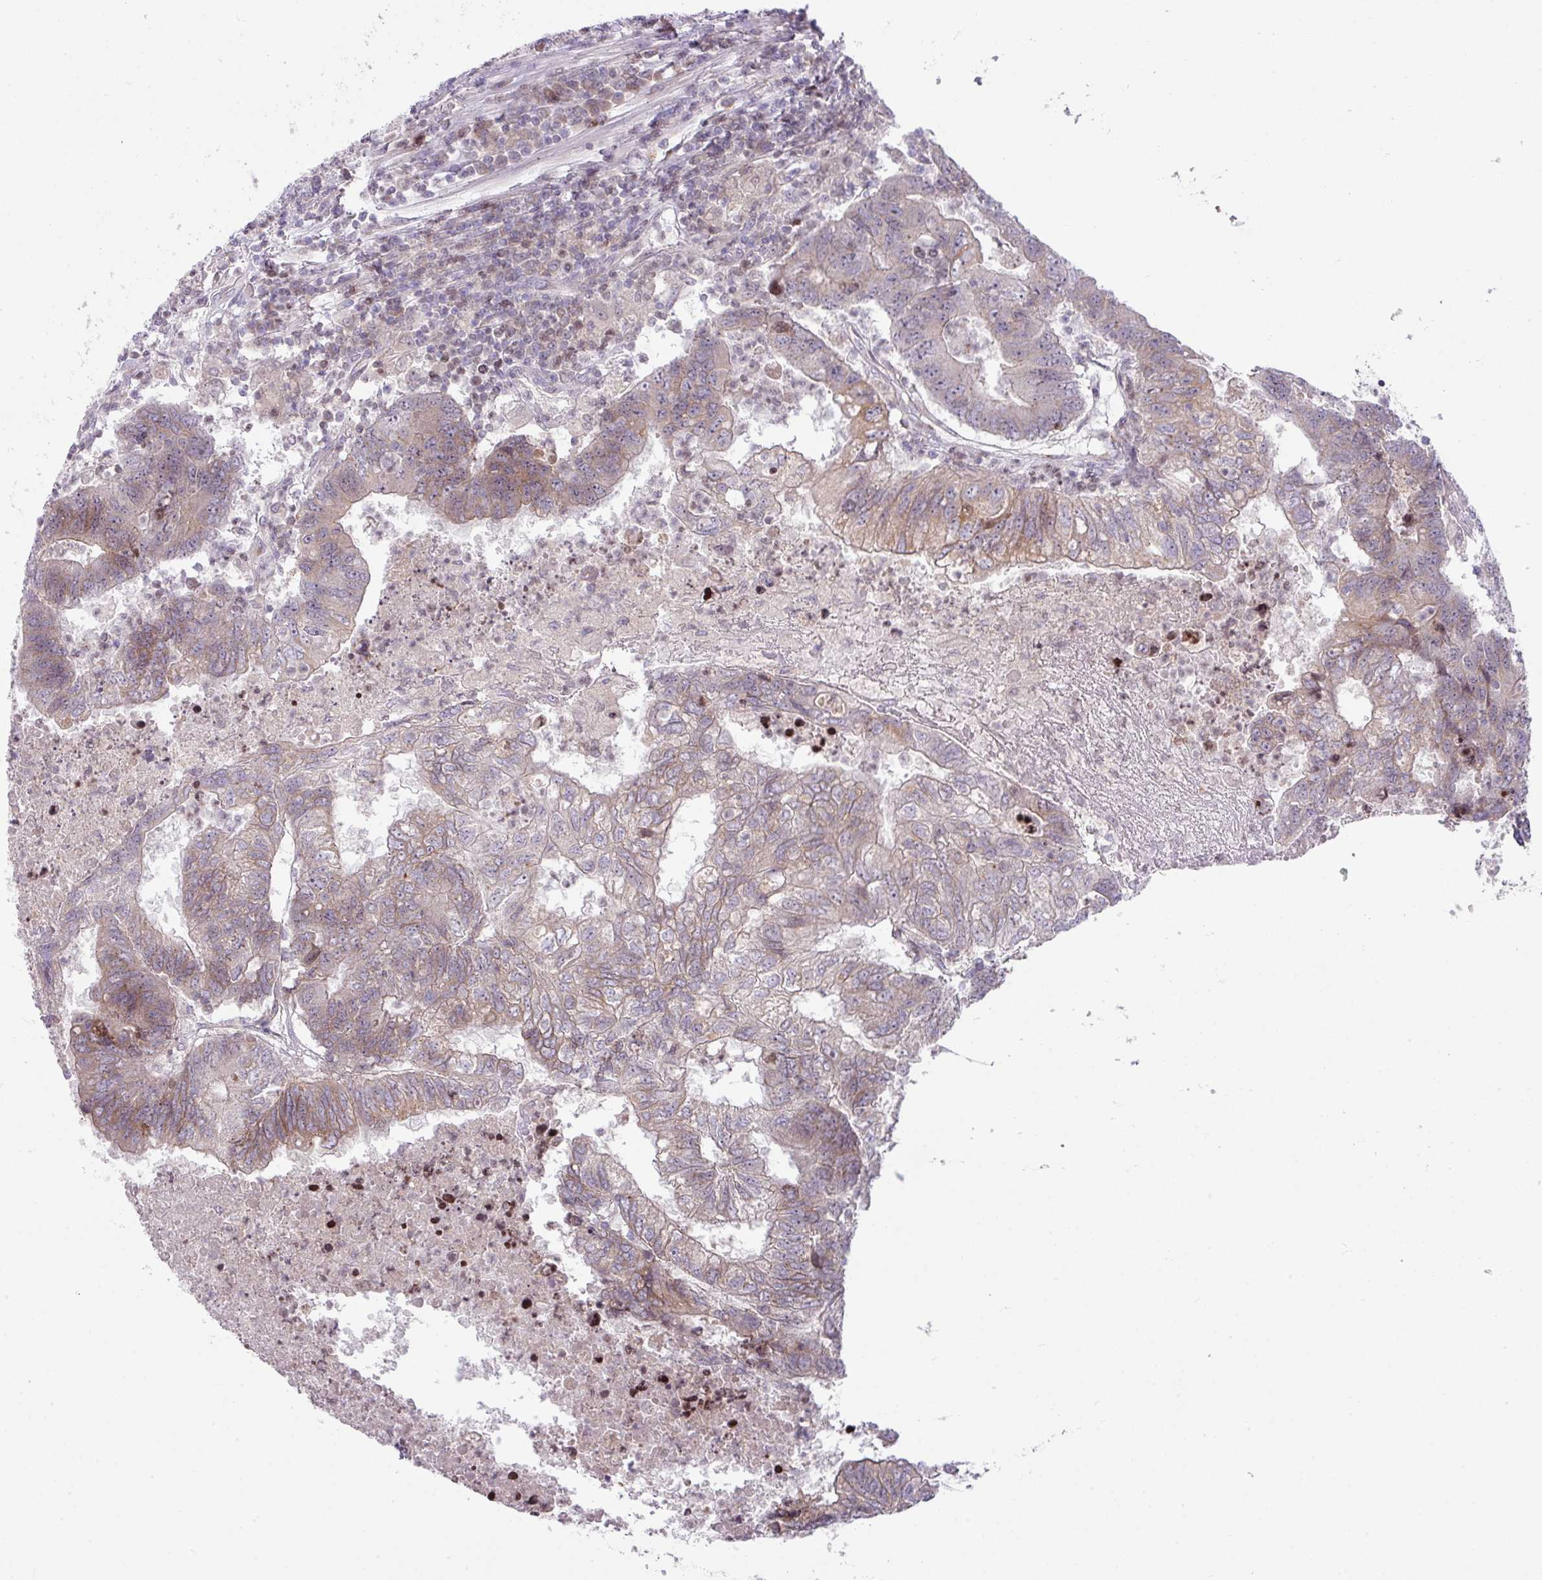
{"staining": {"intensity": "weak", "quantity": "25%-75%", "location": "cytoplasmic/membranous"}, "tissue": "colorectal cancer", "cell_type": "Tumor cells", "image_type": "cancer", "snomed": [{"axis": "morphology", "description": "Adenocarcinoma, NOS"}, {"axis": "topography", "description": "Colon"}], "caption": "Colorectal cancer was stained to show a protein in brown. There is low levels of weak cytoplasmic/membranous staining in about 25%-75% of tumor cells.", "gene": "ZNF394", "patient": {"sex": "female", "age": 48}}